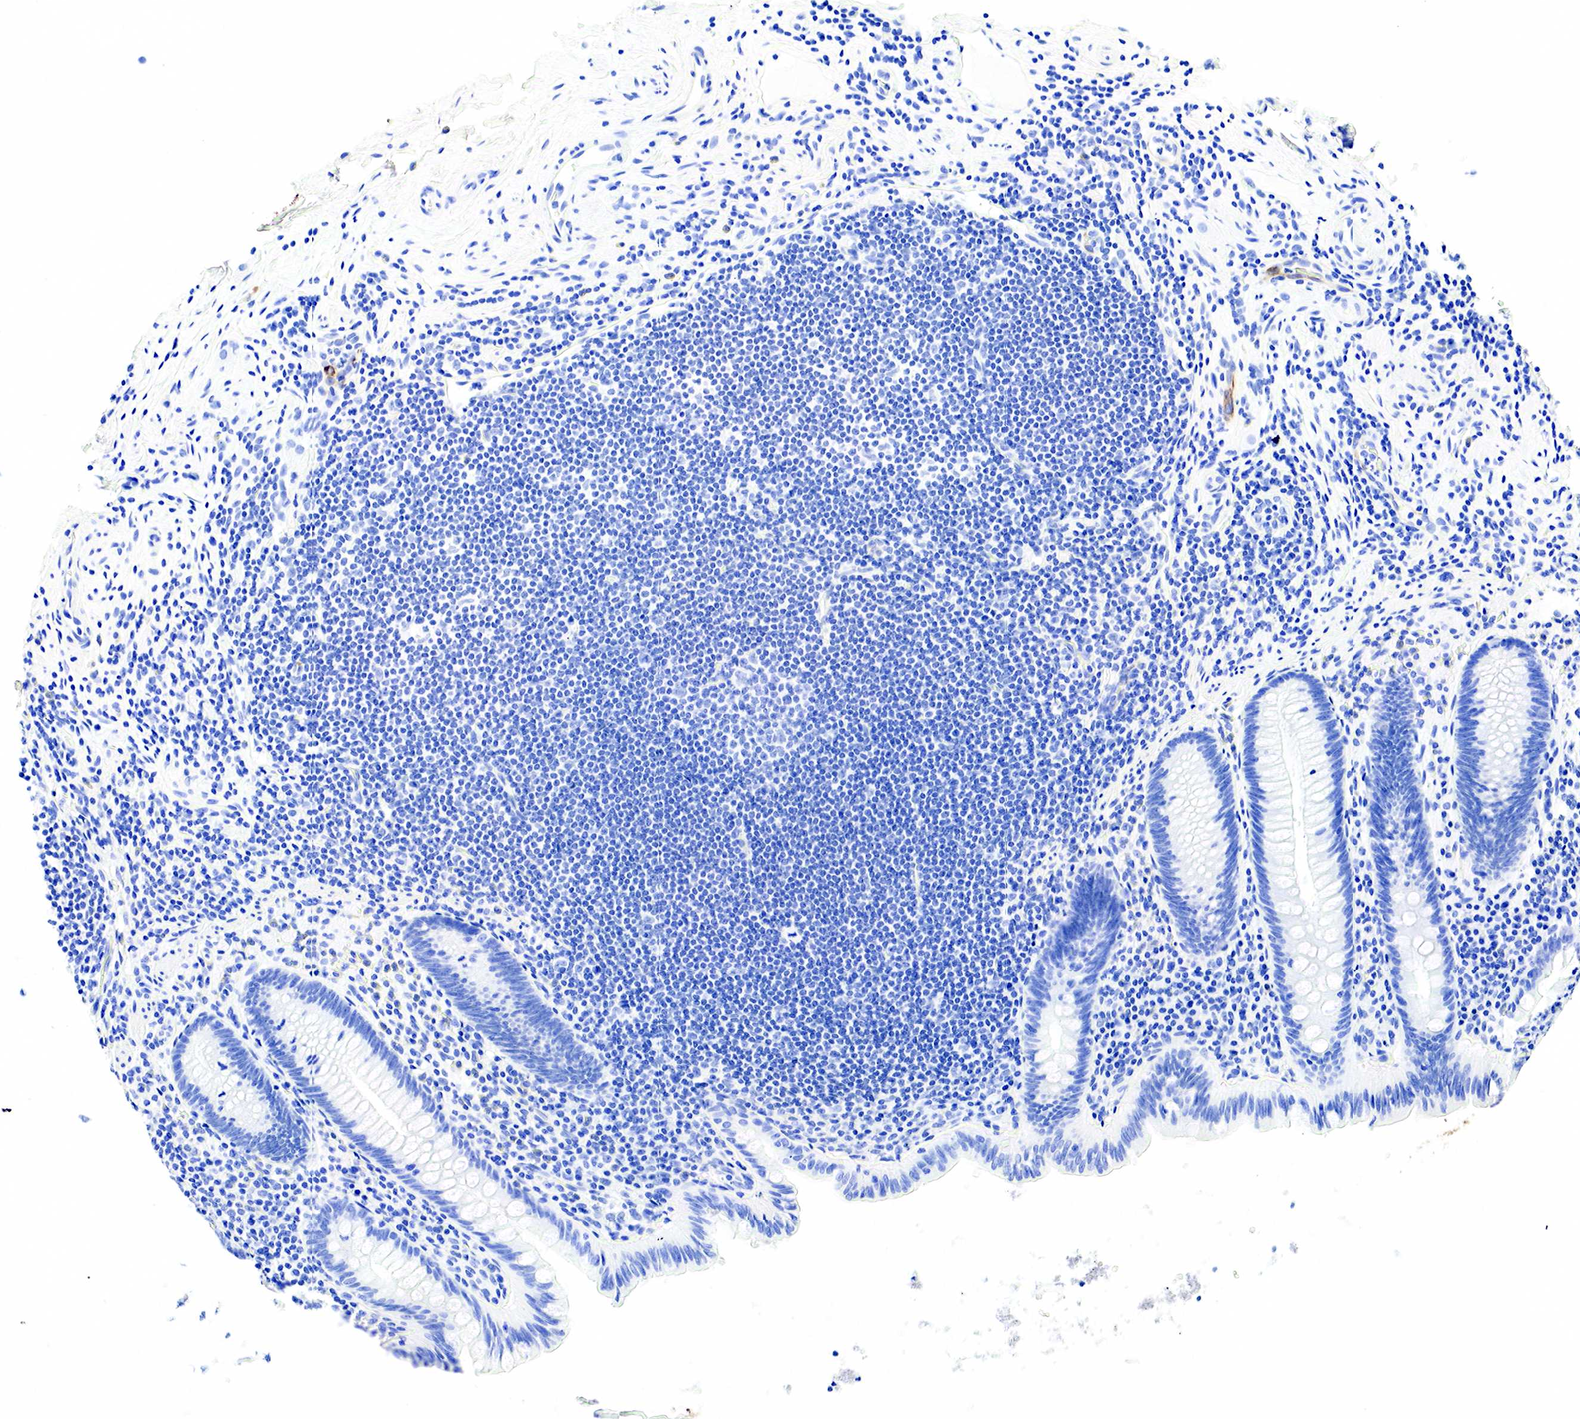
{"staining": {"intensity": "negative", "quantity": "none", "location": "none"}, "tissue": "appendix", "cell_type": "Glandular cells", "image_type": "normal", "snomed": [{"axis": "morphology", "description": "Normal tissue, NOS"}, {"axis": "topography", "description": "Appendix"}], "caption": "Image shows no significant protein positivity in glandular cells of unremarkable appendix.", "gene": "KRT7", "patient": {"sex": "male", "age": 41}}